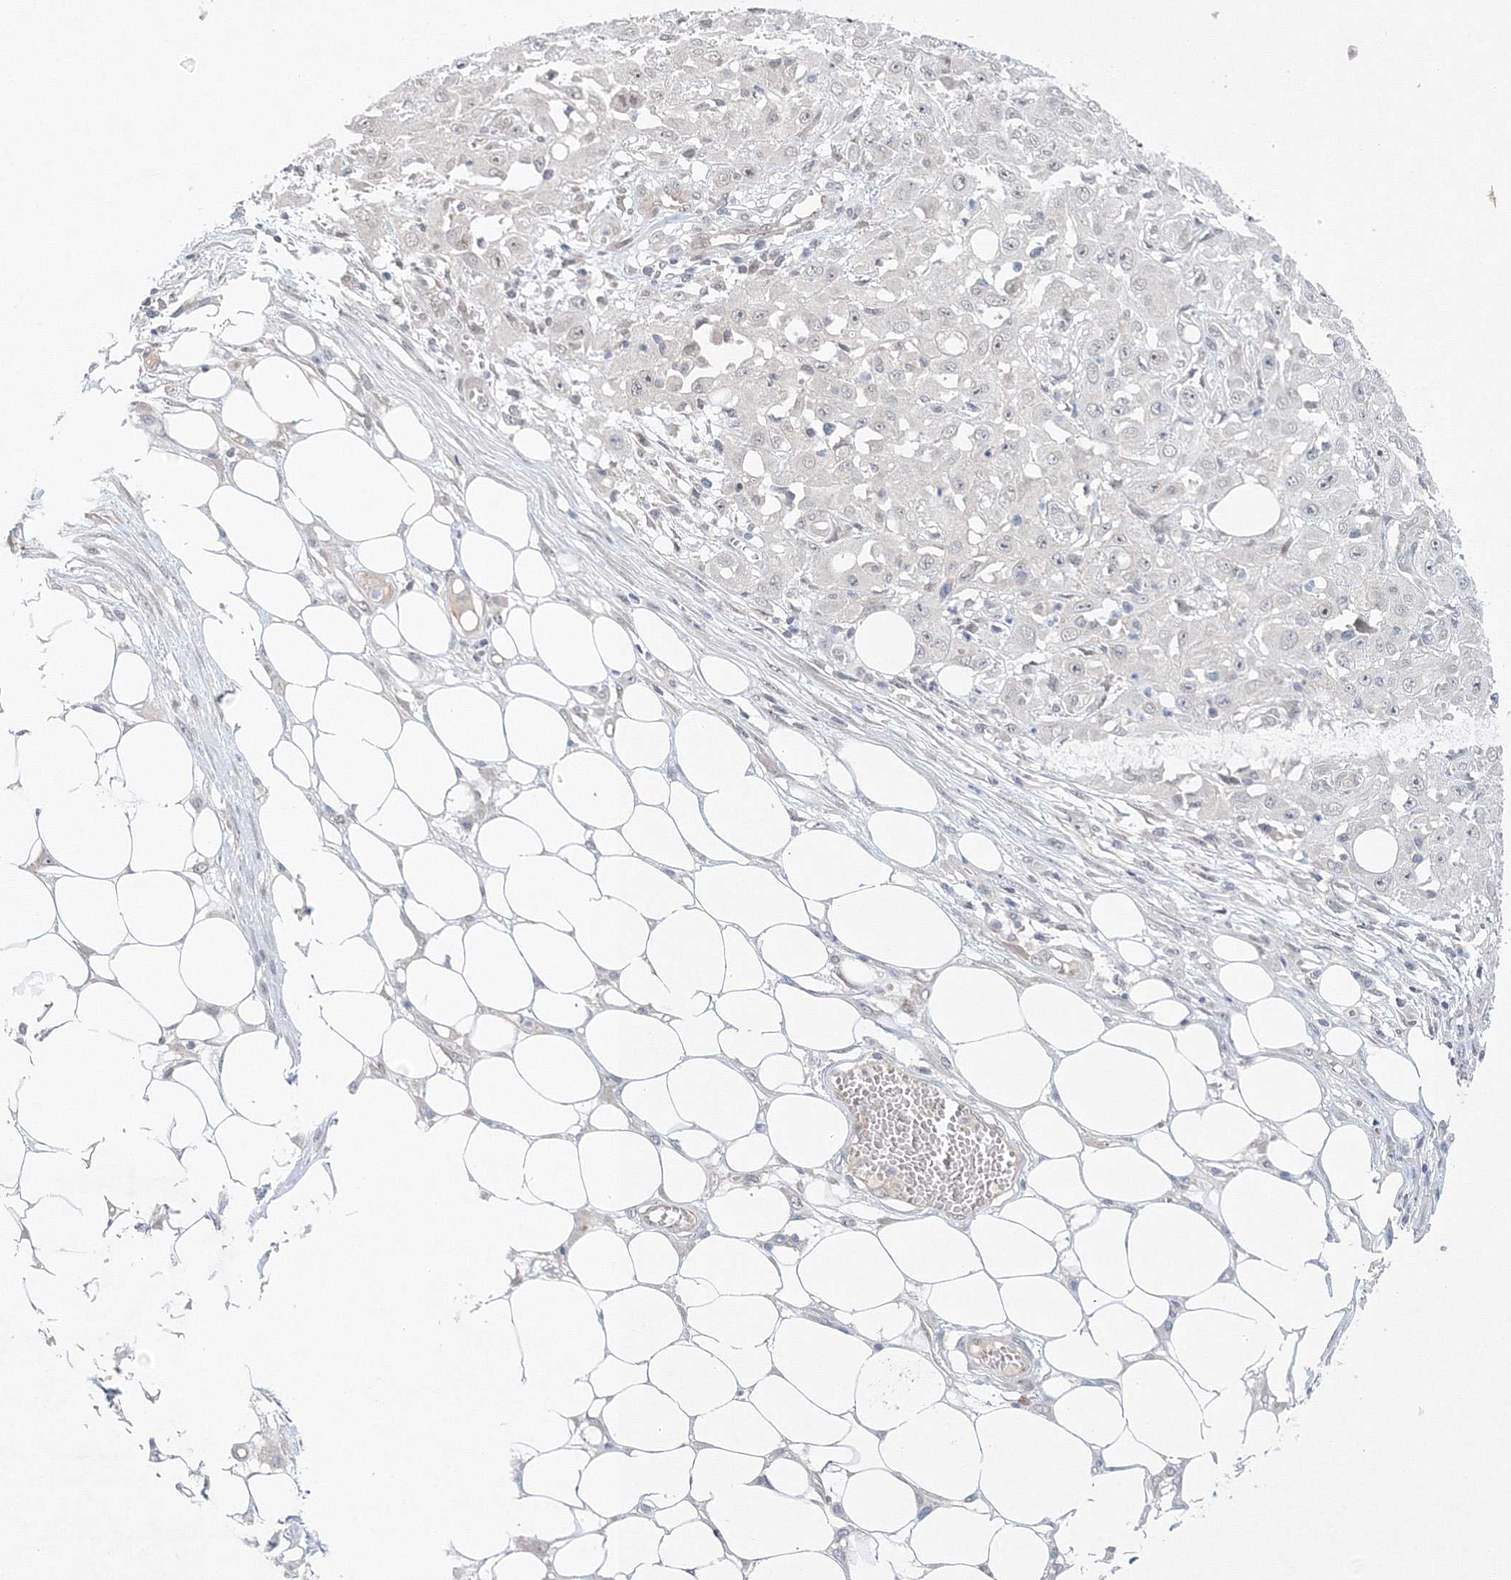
{"staining": {"intensity": "negative", "quantity": "none", "location": "none"}, "tissue": "skin cancer", "cell_type": "Tumor cells", "image_type": "cancer", "snomed": [{"axis": "morphology", "description": "Squamous cell carcinoma, NOS"}, {"axis": "morphology", "description": "Squamous cell carcinoma, metastatic, NOS"}, {"axis": "topography", "description": "Skin"}, {"axis": "topography", "description": "Lymph node"}], "caption": "Immunohistochemistry photomicrograph of skin squamous cell carcinoma stained for a protein (brown), which displays no staining in tumor cells.", "gene": "NOA1", "patient": {"sex": "male", "age": 75}}